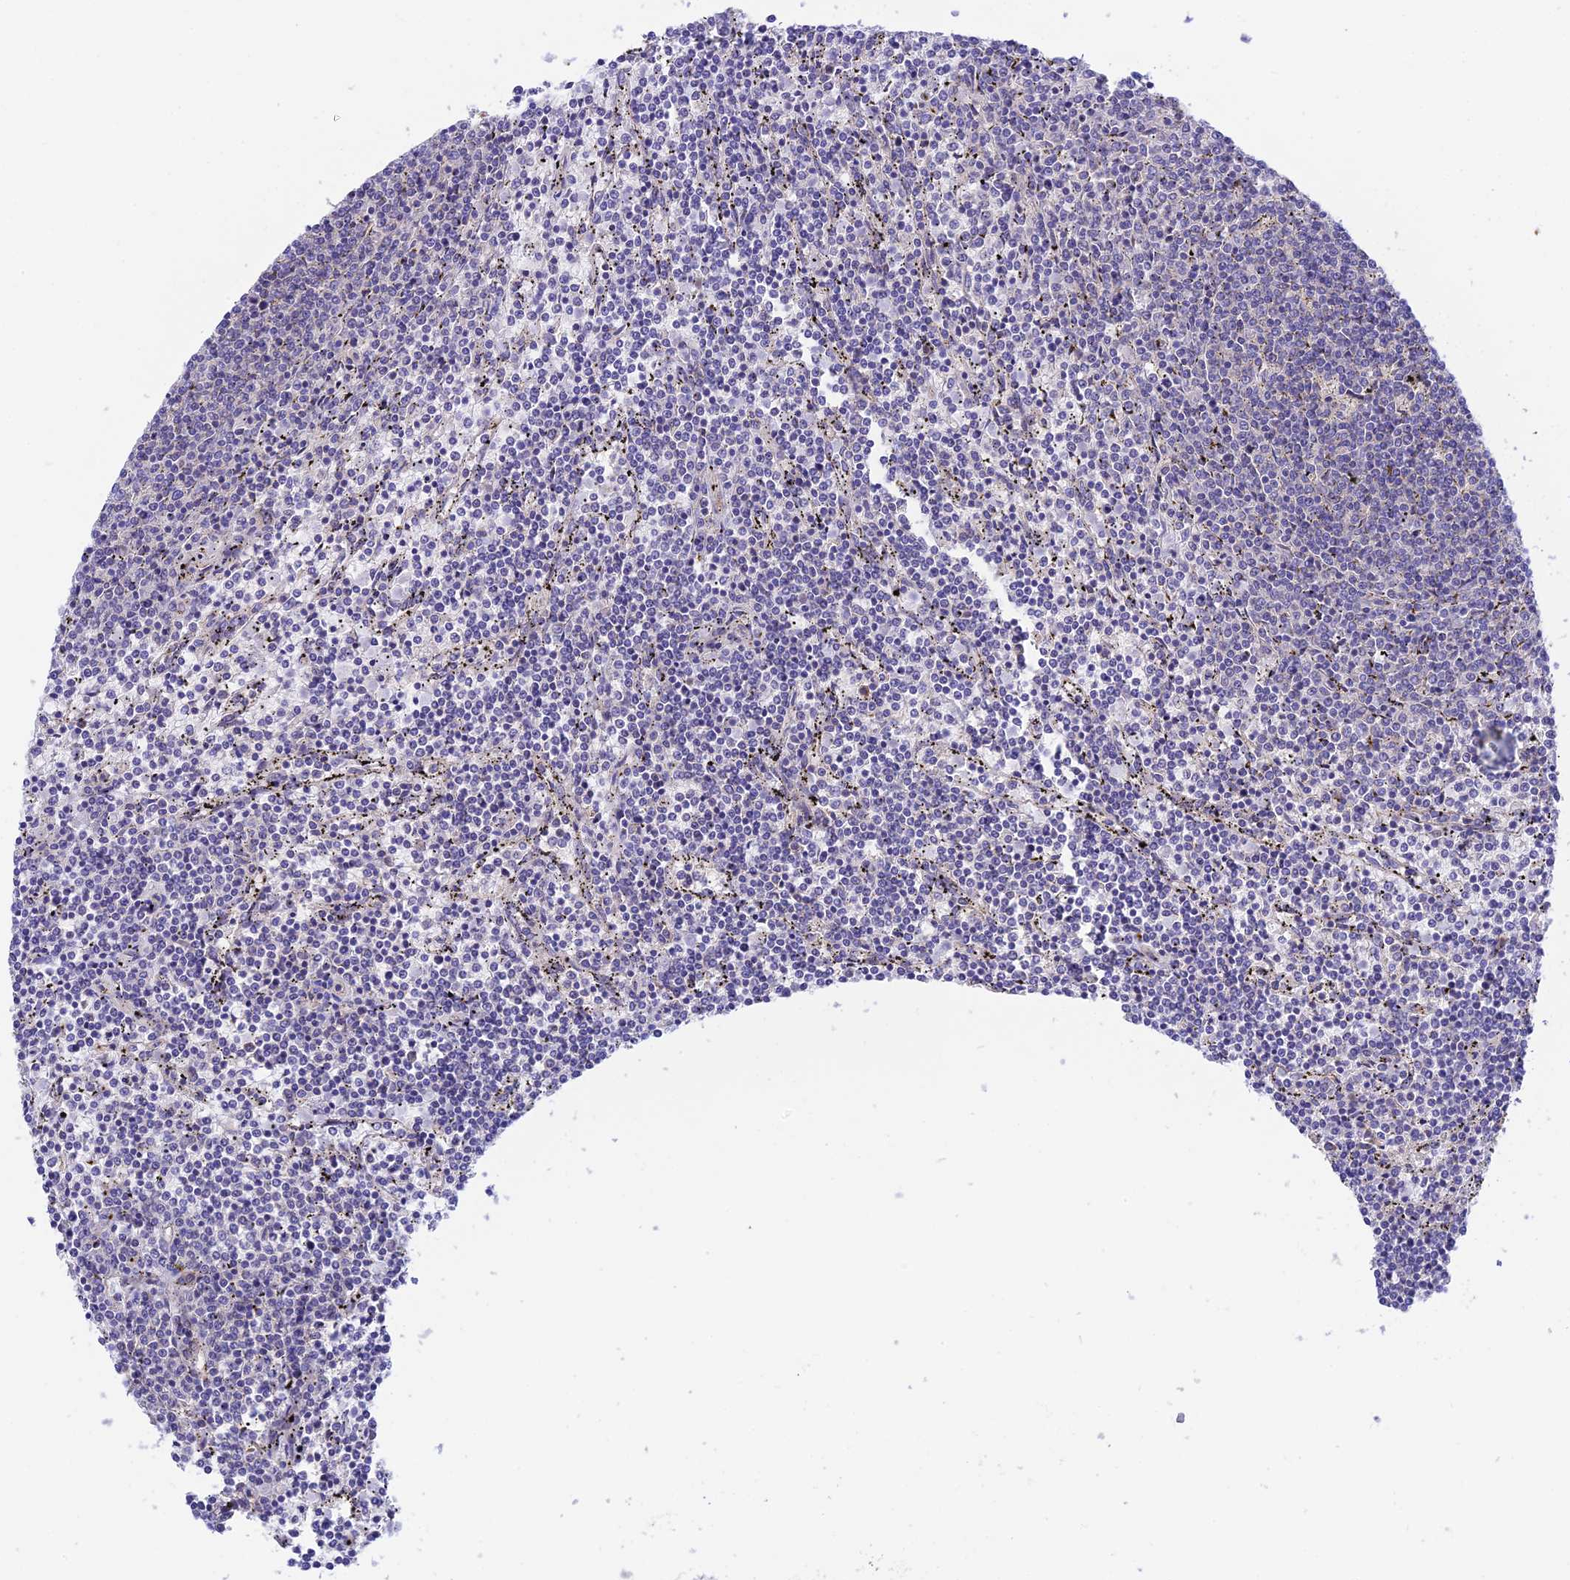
{"staining": {"intensity": "negative", "quantity": "none", "location": "none"}, "tissue": "lymphoma", "cell_type": "Tumor cells", "image_type": "cancer", "snomed": [{"axis": "morphology", "description": "Malignant lymphoma, non-Hodgkin's type, Low grade"}, {"axis": "topography", "description": "Spleen"}], "caption": "High power microscopy photomicrograph of an immunohistochemistry image of malignant lymphoma, non-Hodgkin's type (low-grade), revealing no significant staining in tumor cells. (DAB IHC, high magnification).", "gene": "CCDC157", "patient": {"sex": "female", "age": 50}}